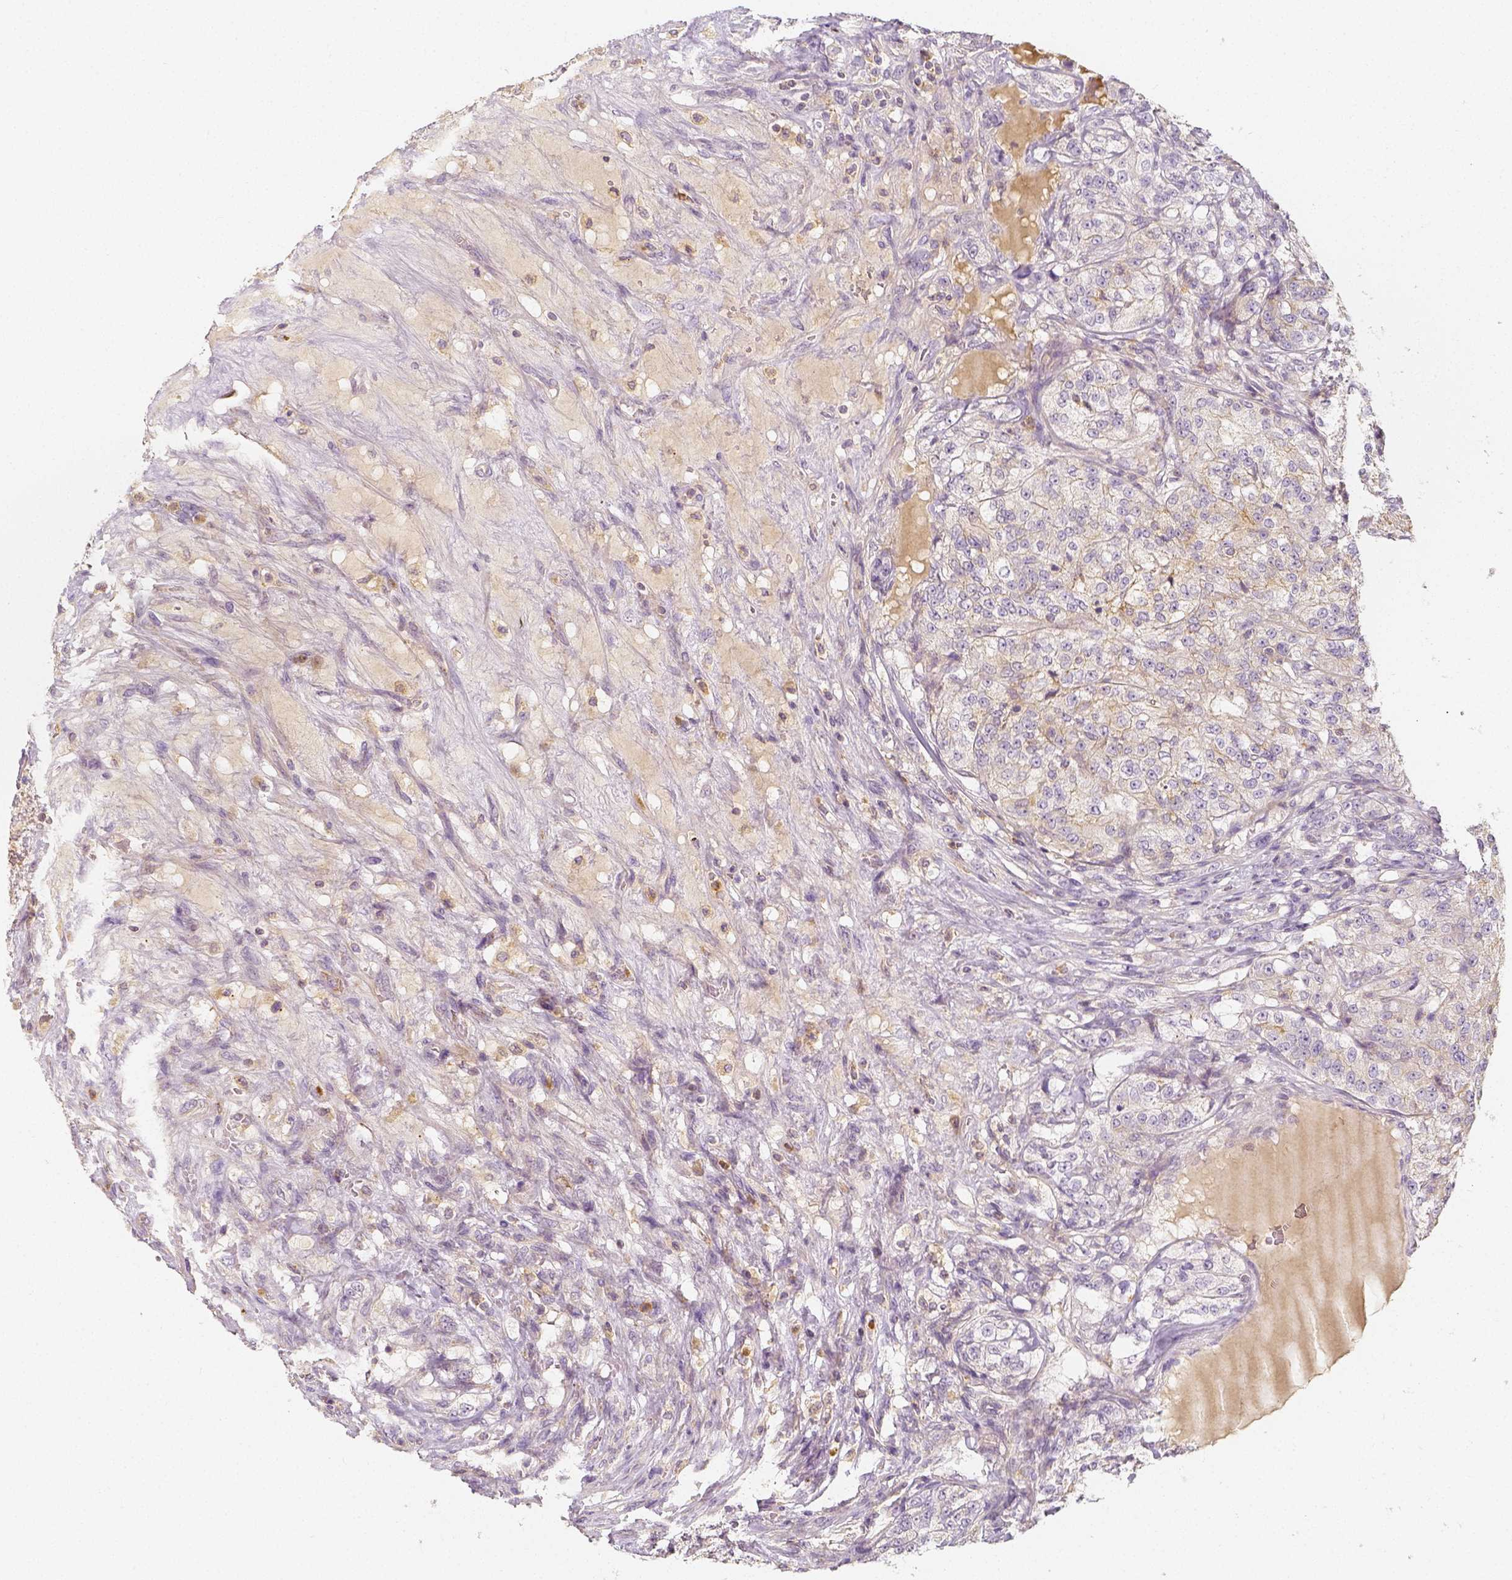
{"staining": {"intensity": "negative", "quantity": "none", "location": "none"}, "tissue": "renal cancer", "cell_type": "Tumor cells", "image_type": "cancer", "snomed": [{"axis": "morphology", "description": "Adenocarcinoma, NOS"}, {"axis": "topography", "description": "Kidney"}], "caption": "Tumor cells are negative for protein expression in human renal cancer (adenocarcinoma).", "gene": "PTPRJ", "patient": {"sex": "female", "age": 63}}